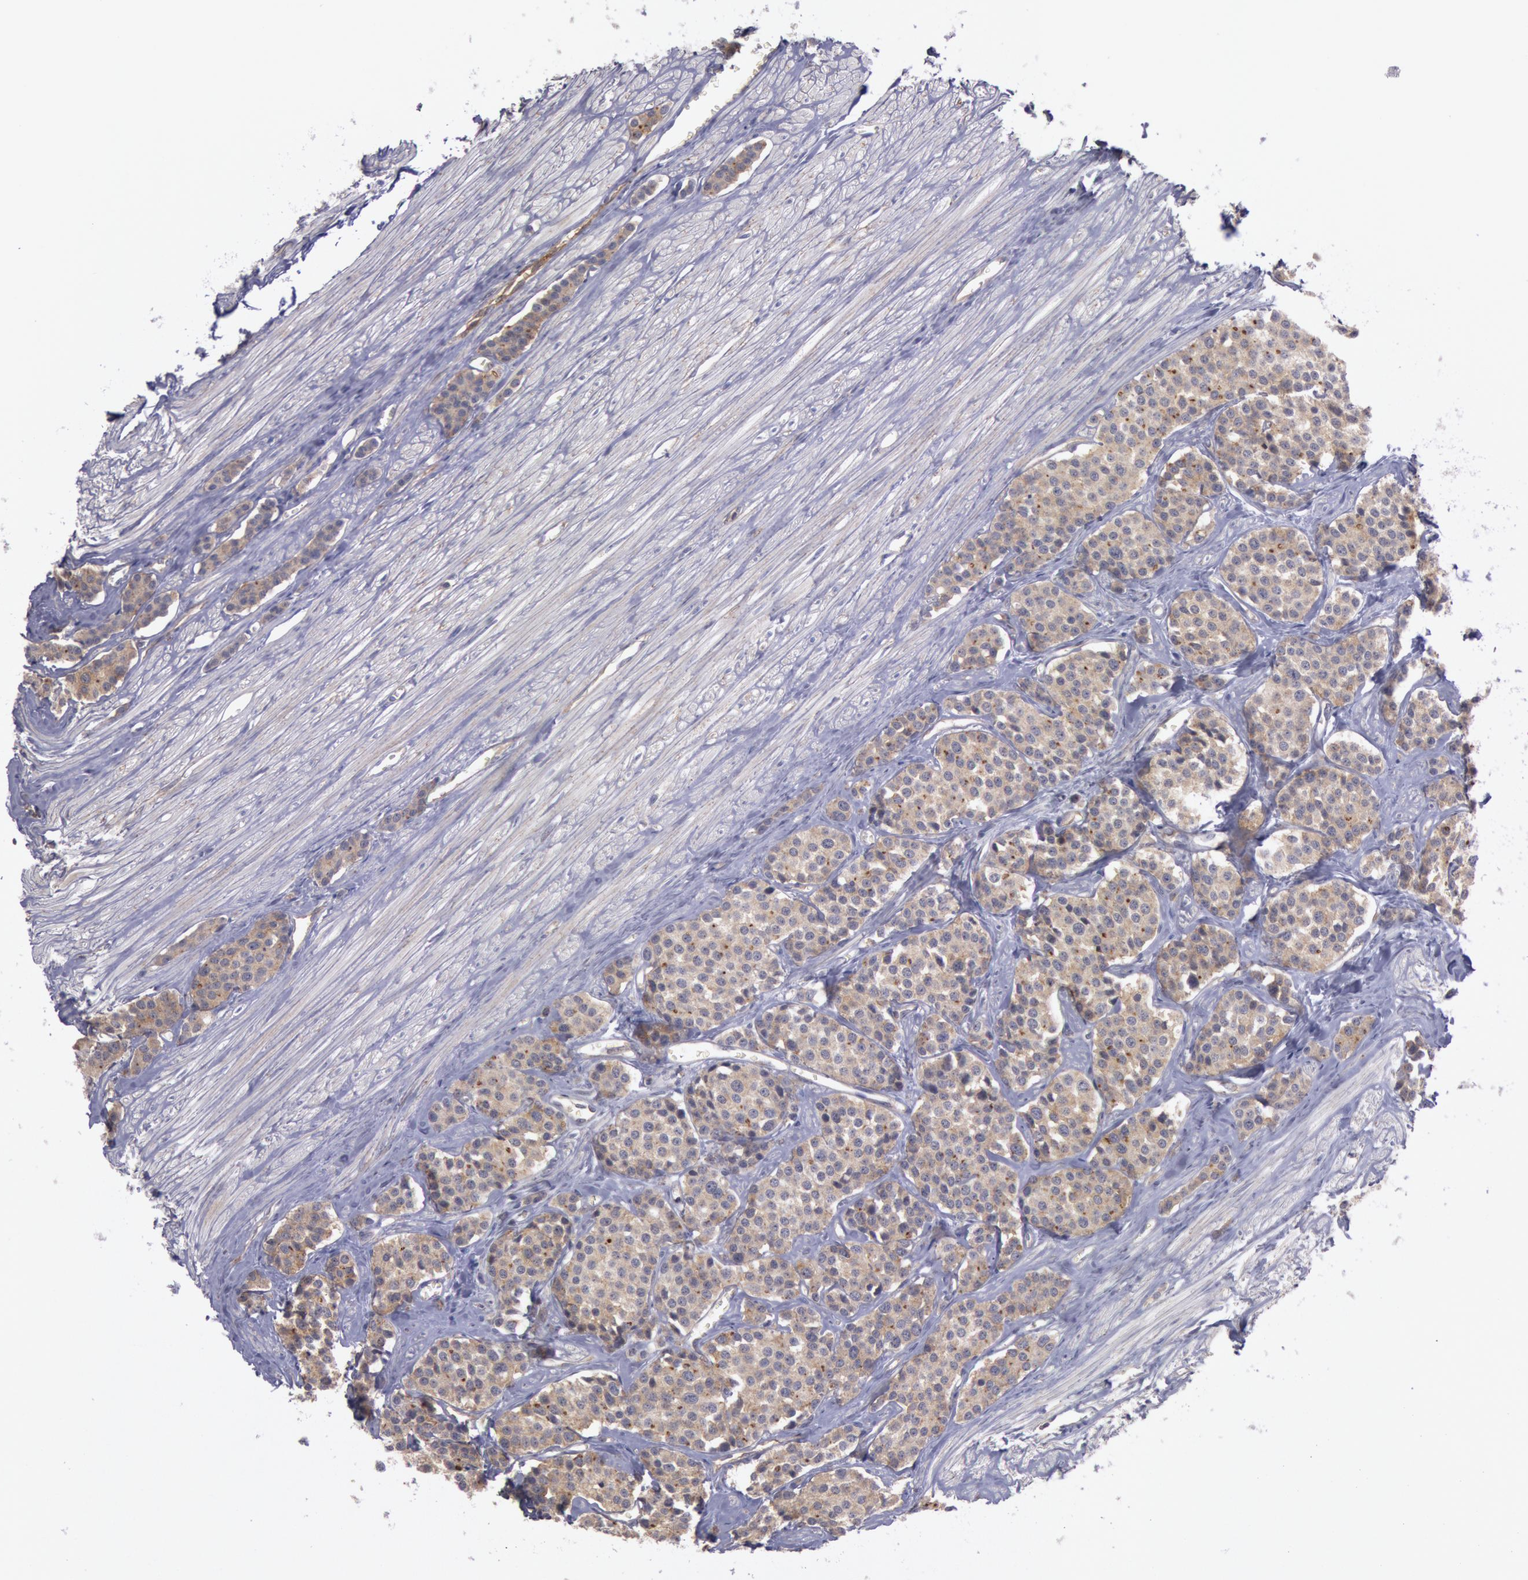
{"staining": {"intensity": "weak", "quantity": ">75%", "location": "cytoplasmic/membranous"}, "tissue": "carcinoid", "cell_type": "Tumor cells", "image_type": "cancer", "snomed": [{"axis": "morphology", "description": "Carcinoid, malignant, NOS"}, {"axis": "topography", "description": "Small intestine"}], "caption": "Immunohistochemical staining of human carcinoid demonstrates weak cytoplasmic/membranous protein staining in approximately >75% of tumor cells. Immunohistochemistry stains the protein in brown and the nuclei are stained blue.", "gene": "TRIB2", "patient": {"sex": "male", "age": 60}}